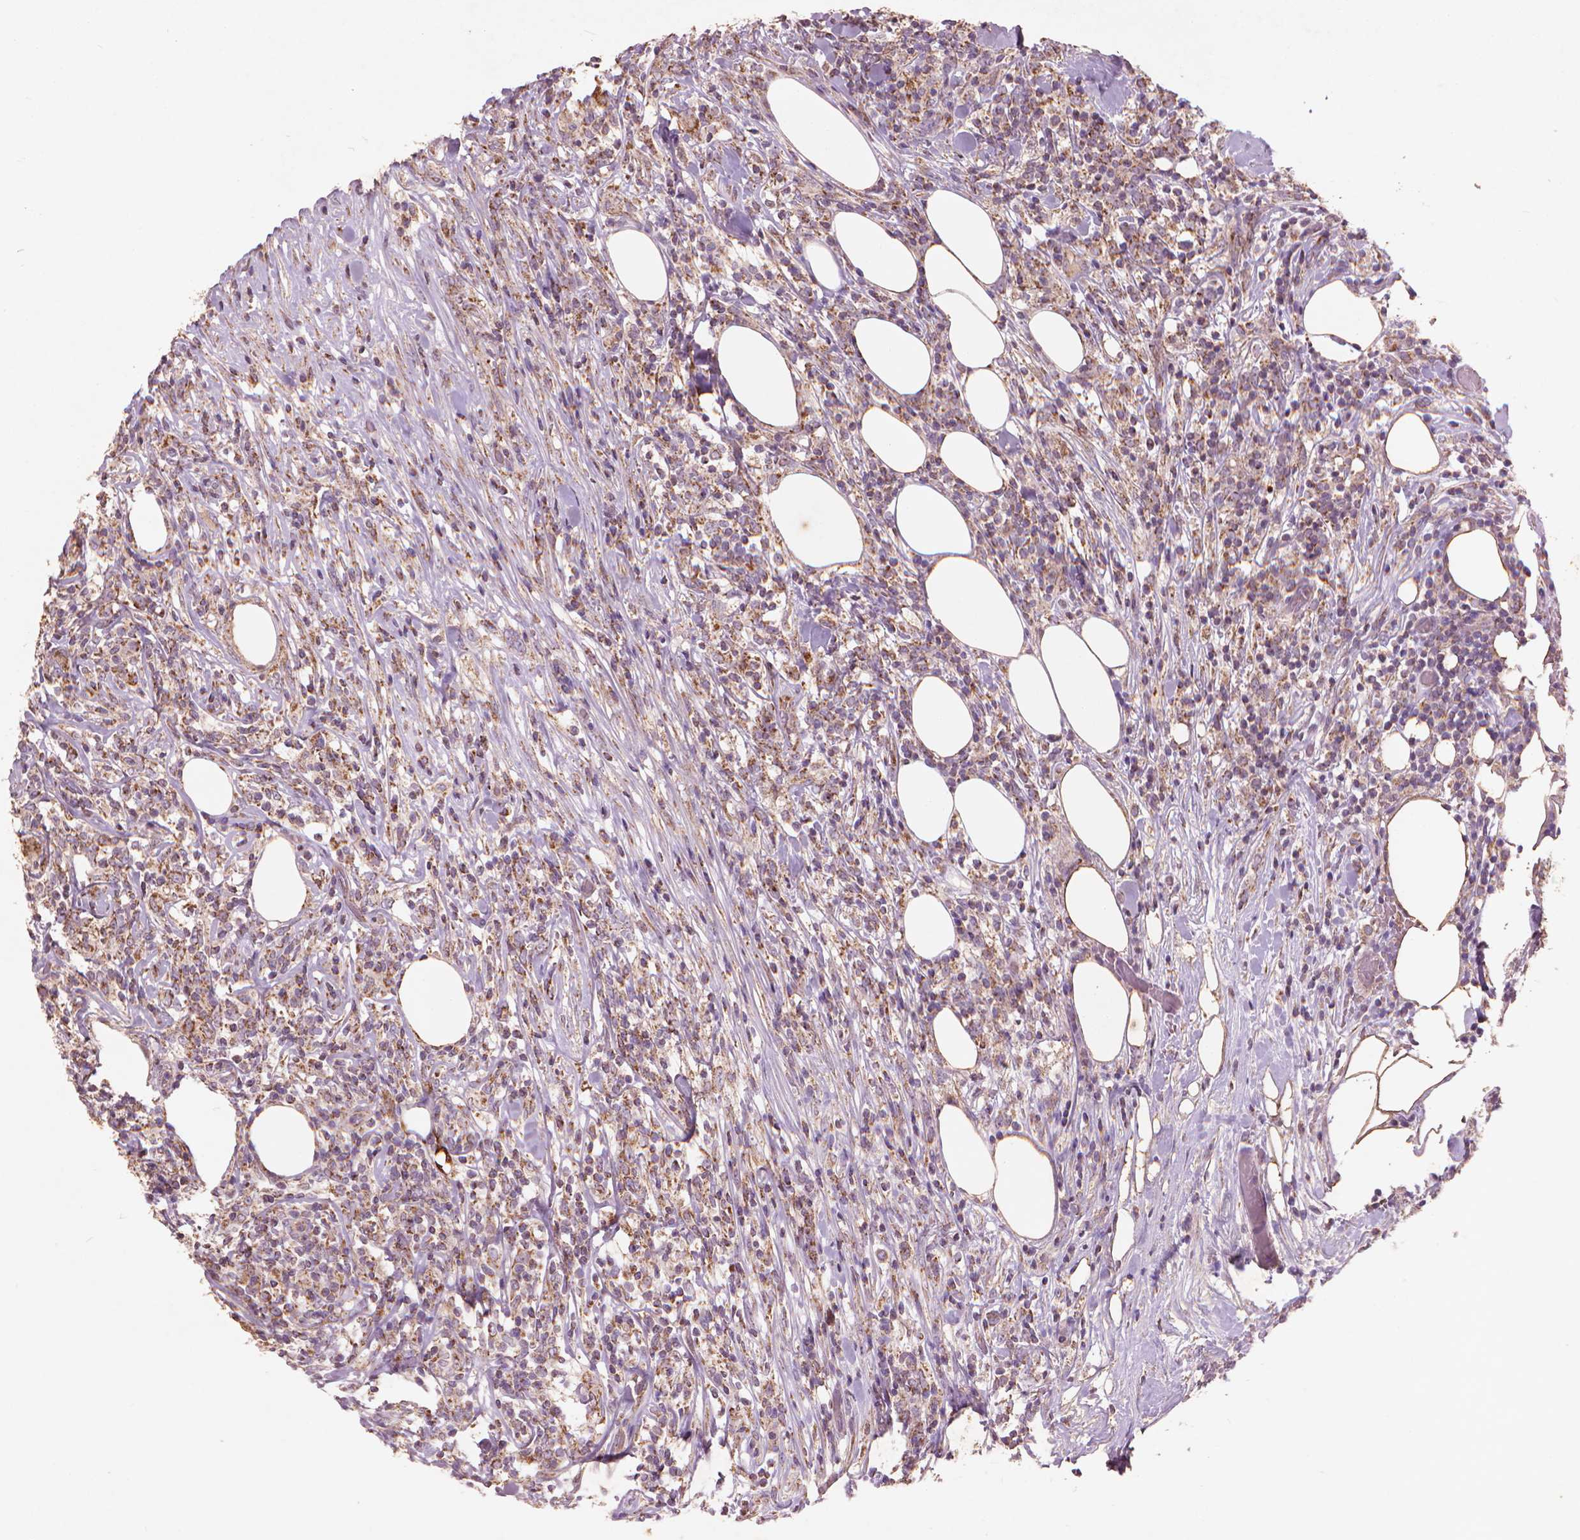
{"staining": {"intensity": "moderate", "quantity": ">75%", "location": "cytoplasmic/membranous"}, "tissue": "lymphoma", "cell_type": "Tumor cells", "image_type": "cancer", "snomed": [{"axis": "morphology", "description": "Malignant lymphoma, non-Hodgkin's type, High grade"}, {"axis": "topography", "description": "Lymph node"}], "caption": "A high-resolution micrograph shows immunohistochemistry (IHC) staining of high-grade malignant lymphoma, non-Hodgkin's type, which reveals moderate cytoplasmic/membranous staining in about >75% of tumor cells. The protein of interest is shown in brown color, while the nuclei are stained blue.", "gene": "NLRX1", "patient": {"sex": "female", "age": 84}}